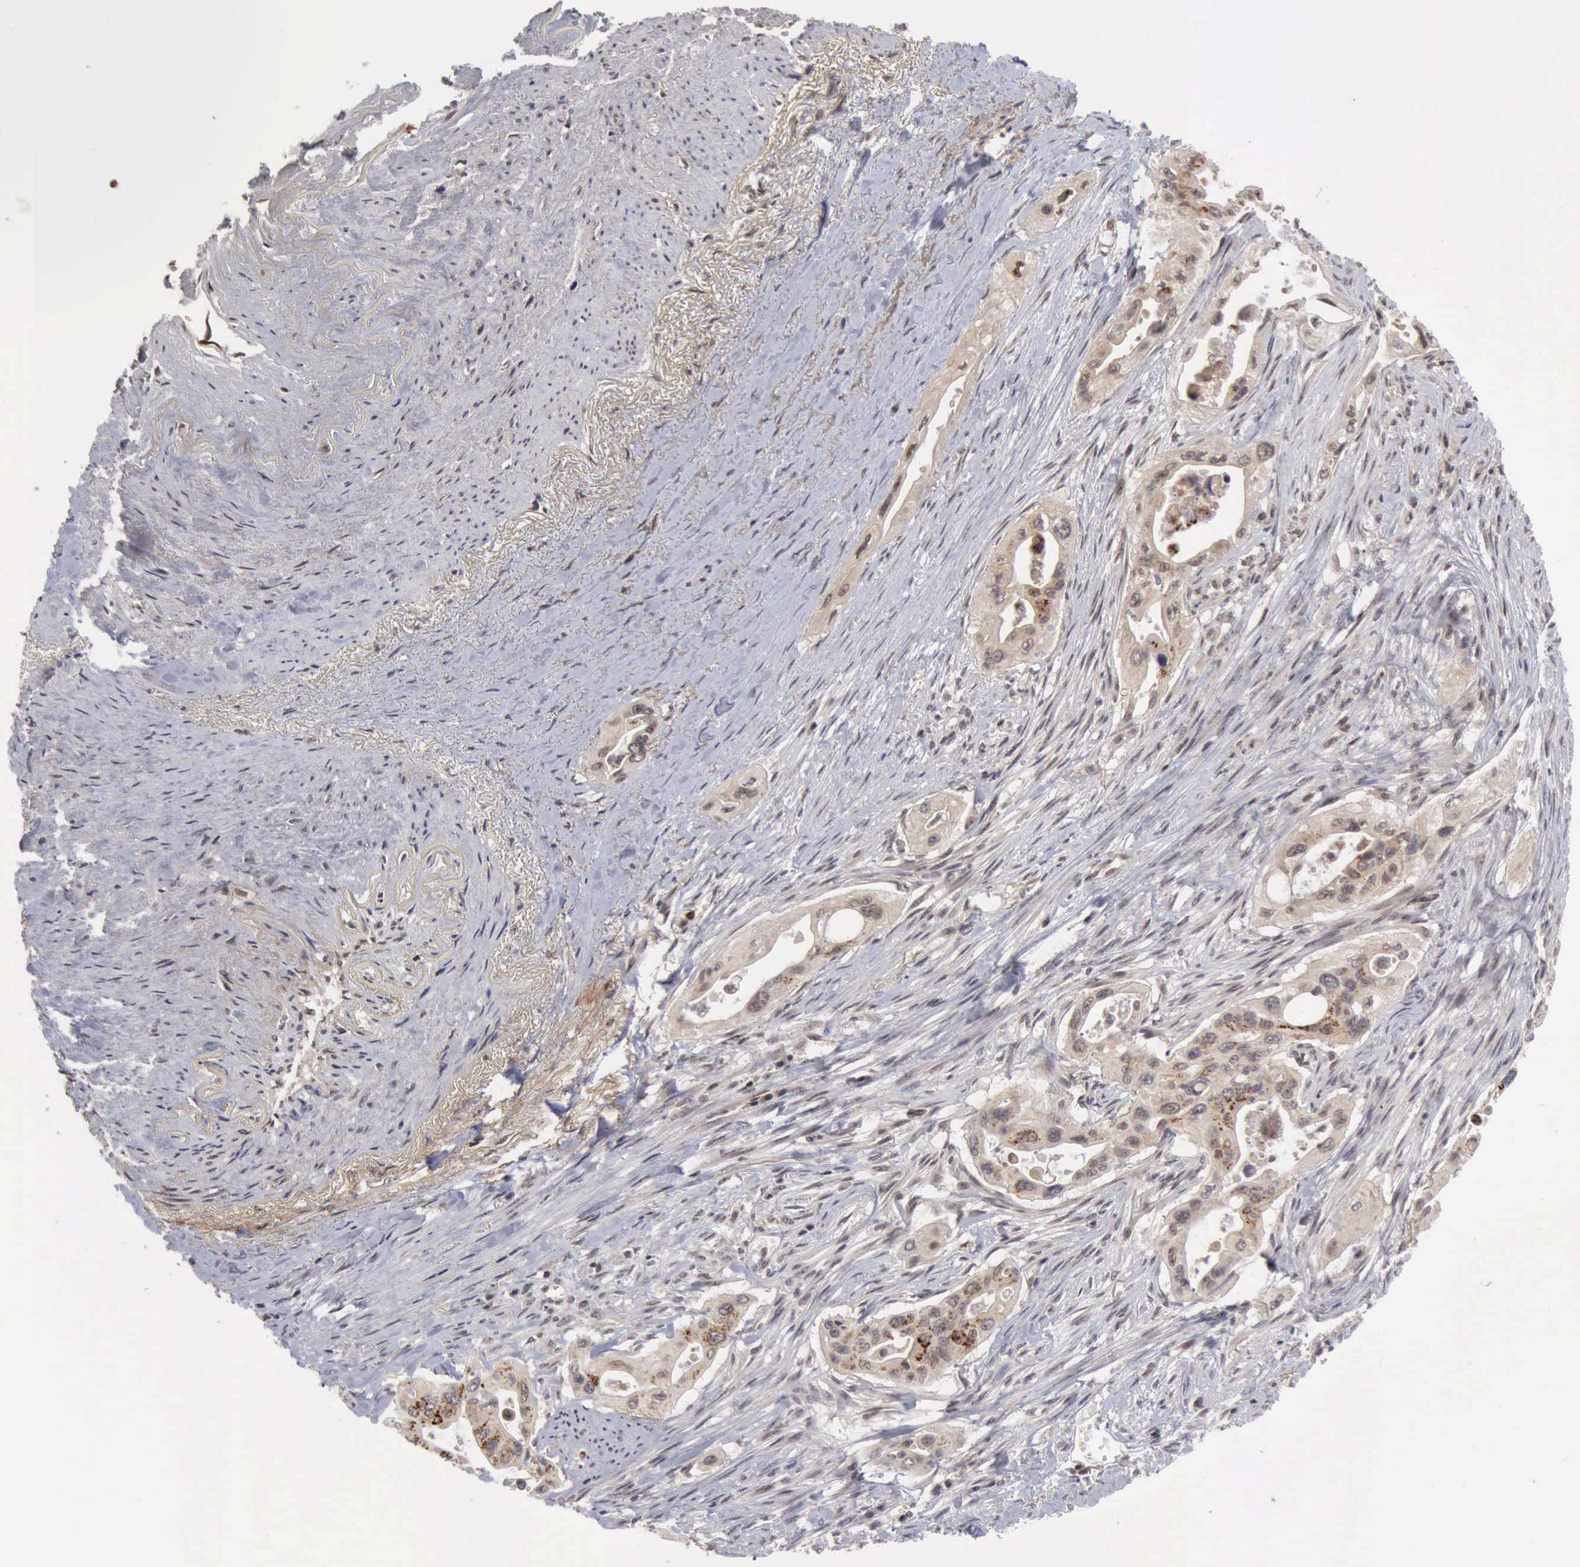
{"staining": {"intensity": "weak", "quantity": ">75%", "location": "cytoplasmic/membranous"}, "tissue": "pancreatic cancer", "cell_type": "Tumor cells", "image_type": "cancer", "snomed": [{"axis": "morphology", "description": "Adenocarcinoma, NOS"}, {"axis": "topography", "description": "Pancreas"}], "caption": "Pancreatic cancer stained with IHC shows weak cytoplasmic/membranous expression in approximately >75% of tumor cells.", "gene": "CDKN2A", "patient": {"sex": "male", "age": 77}}